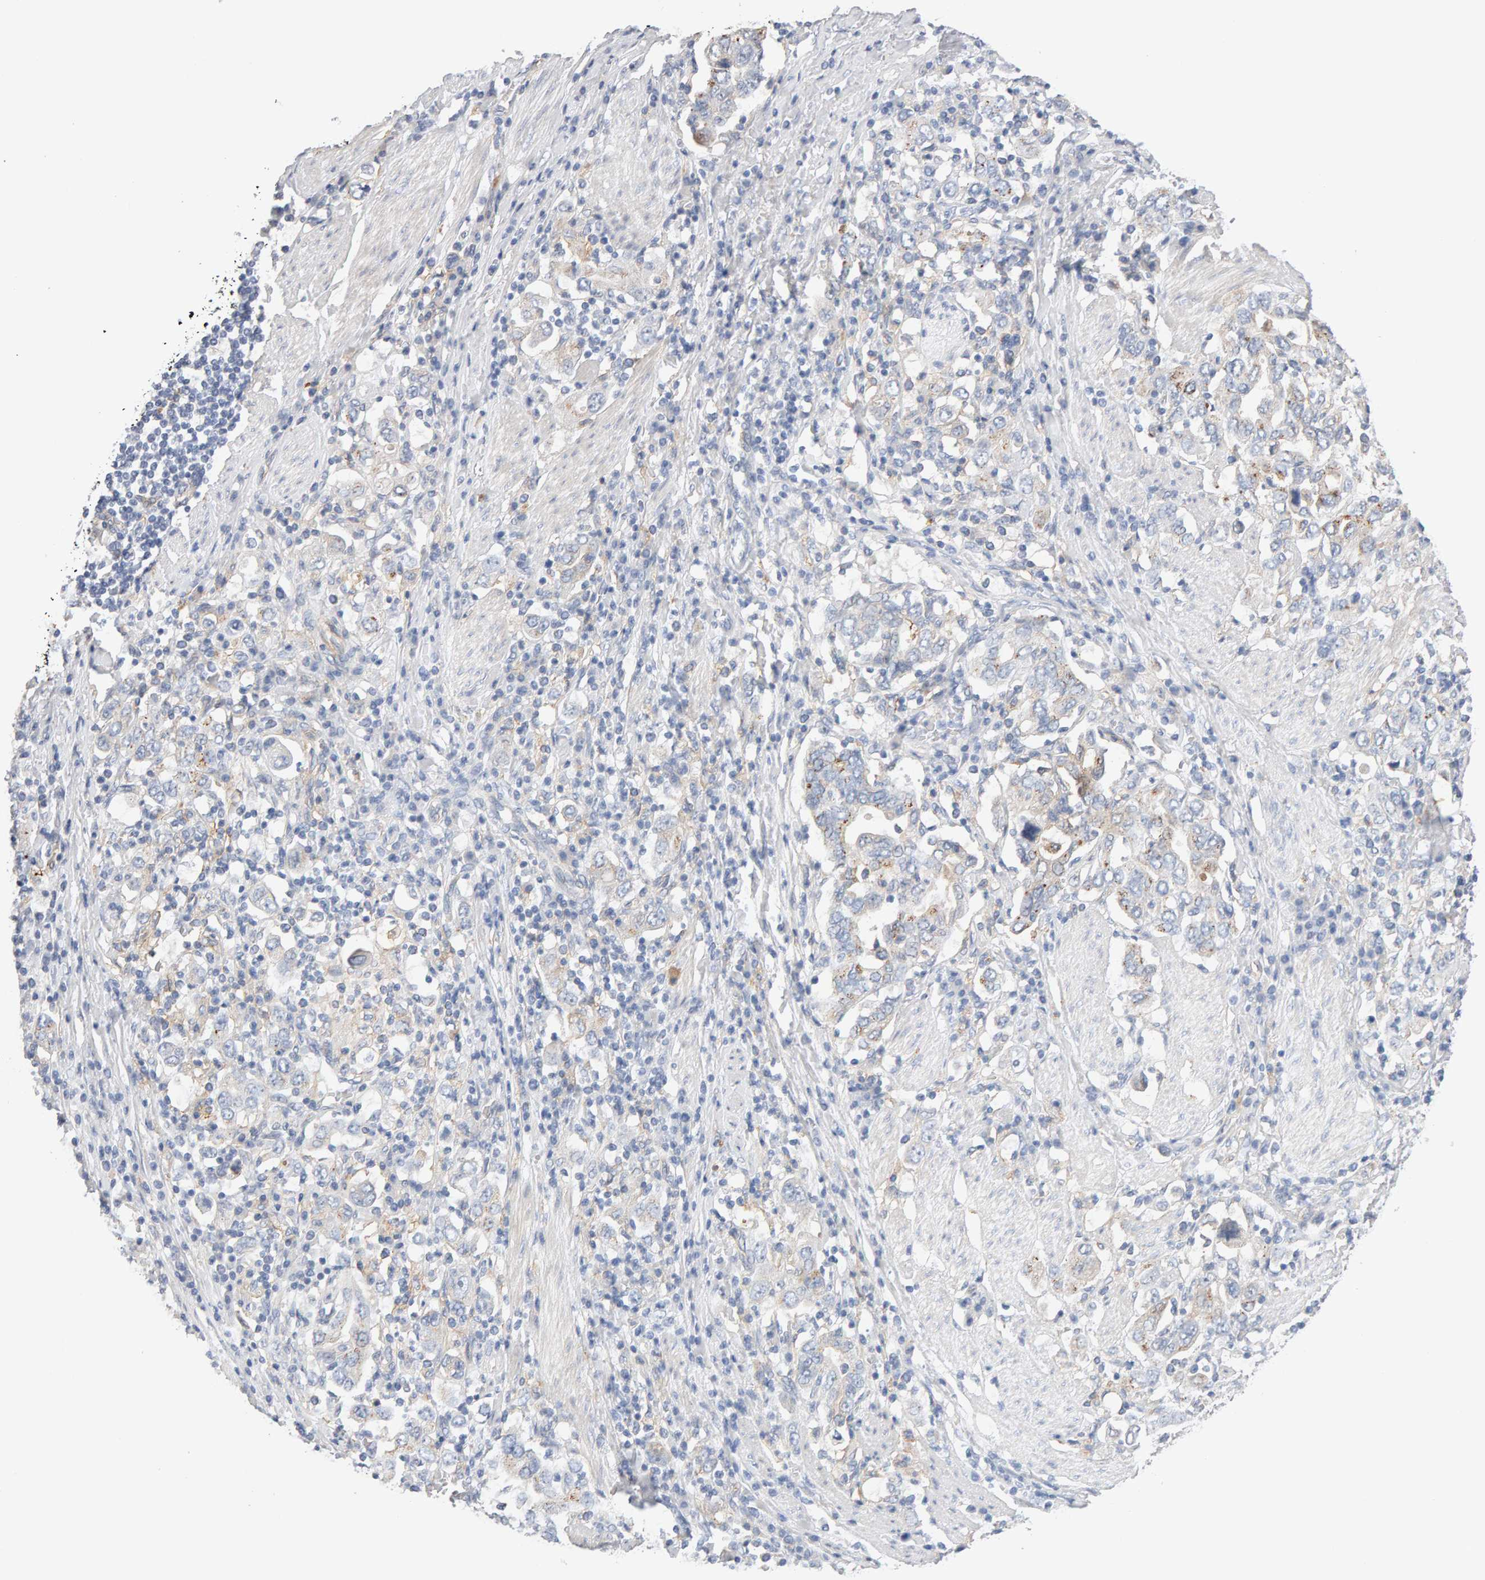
{"staining": {"intensity": "weak", "quantity": "25%-75%", "location": "cytoplasmic/membranous"}, "tissue": "stomach cancer", "cell_type": "Tumor cells", "image_type": "cancer", "snomed": [{"axis": "morphology", "description": "Adenocarcinoma, NOS"}, {"axis": "topography", "description": "Stomach, upper"}], "caption": "Immunohistochemistry (IHC) image of human stomach adenocarcinoma stained for a protein (brown), which shows low levels of weak cytoplasmic/membranous expression in about 25%-75% of tumor cells.", "gene": "METRNL", "patient": {"sex": "male", "age": 62}}